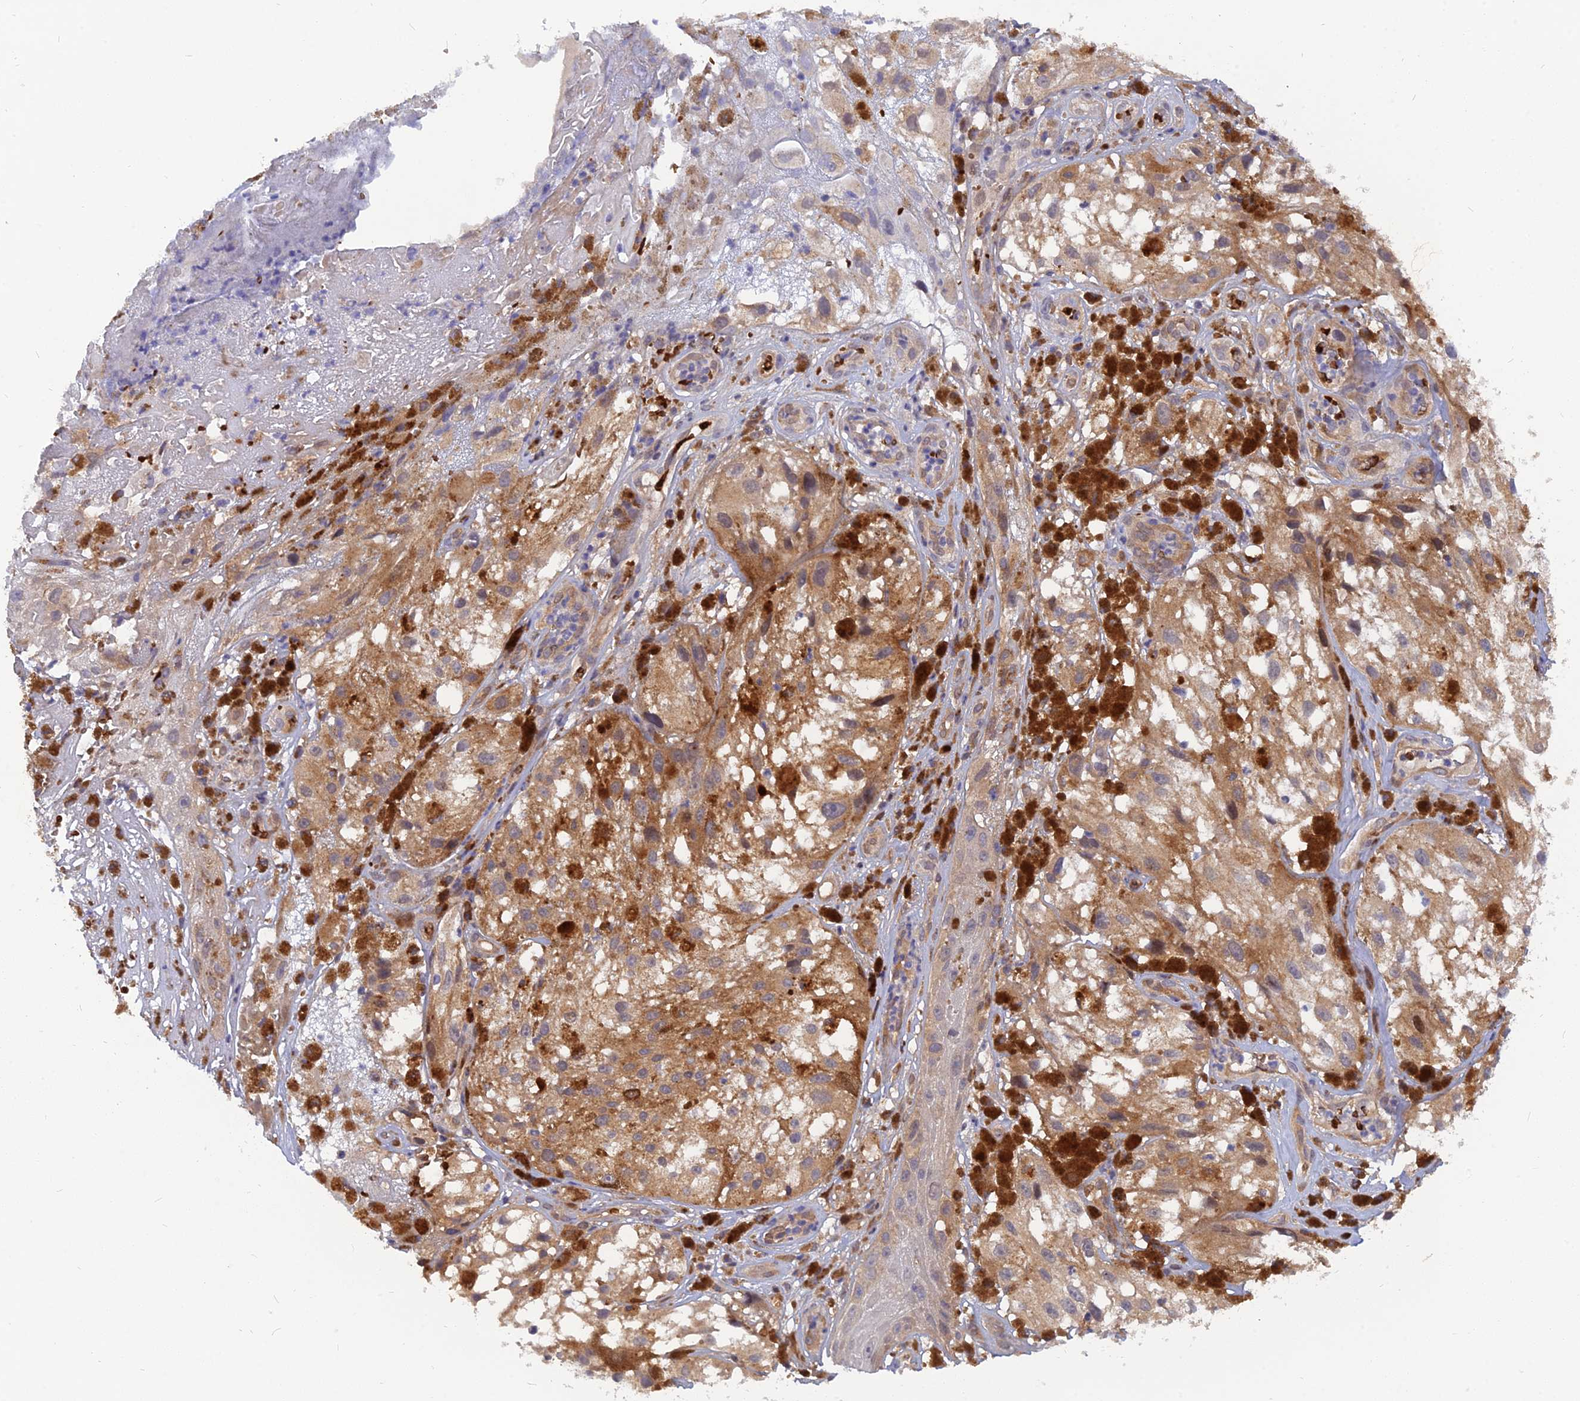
{"staining": {"intensity": "moderate", "quantity": ">75%", "location": "cytoplasmic/membranous"}, "tissue": "melanoma", "cell_type": "Tumor cells", "image_type": "cancer", "snomed": [{"axis": "morphology", "description": "Malignant melanoma, NOS"}, {"axis": "topography", "description": "Skin"}], "caption": "There is medium levels of moderate cytoplasmic/membranous positivity in tumor cells of melanoma, as demonstrated by immunohistochemical staining (brown color).", "gene": "ARL2BP", "patient": {"sex": "male", "age": 88}}